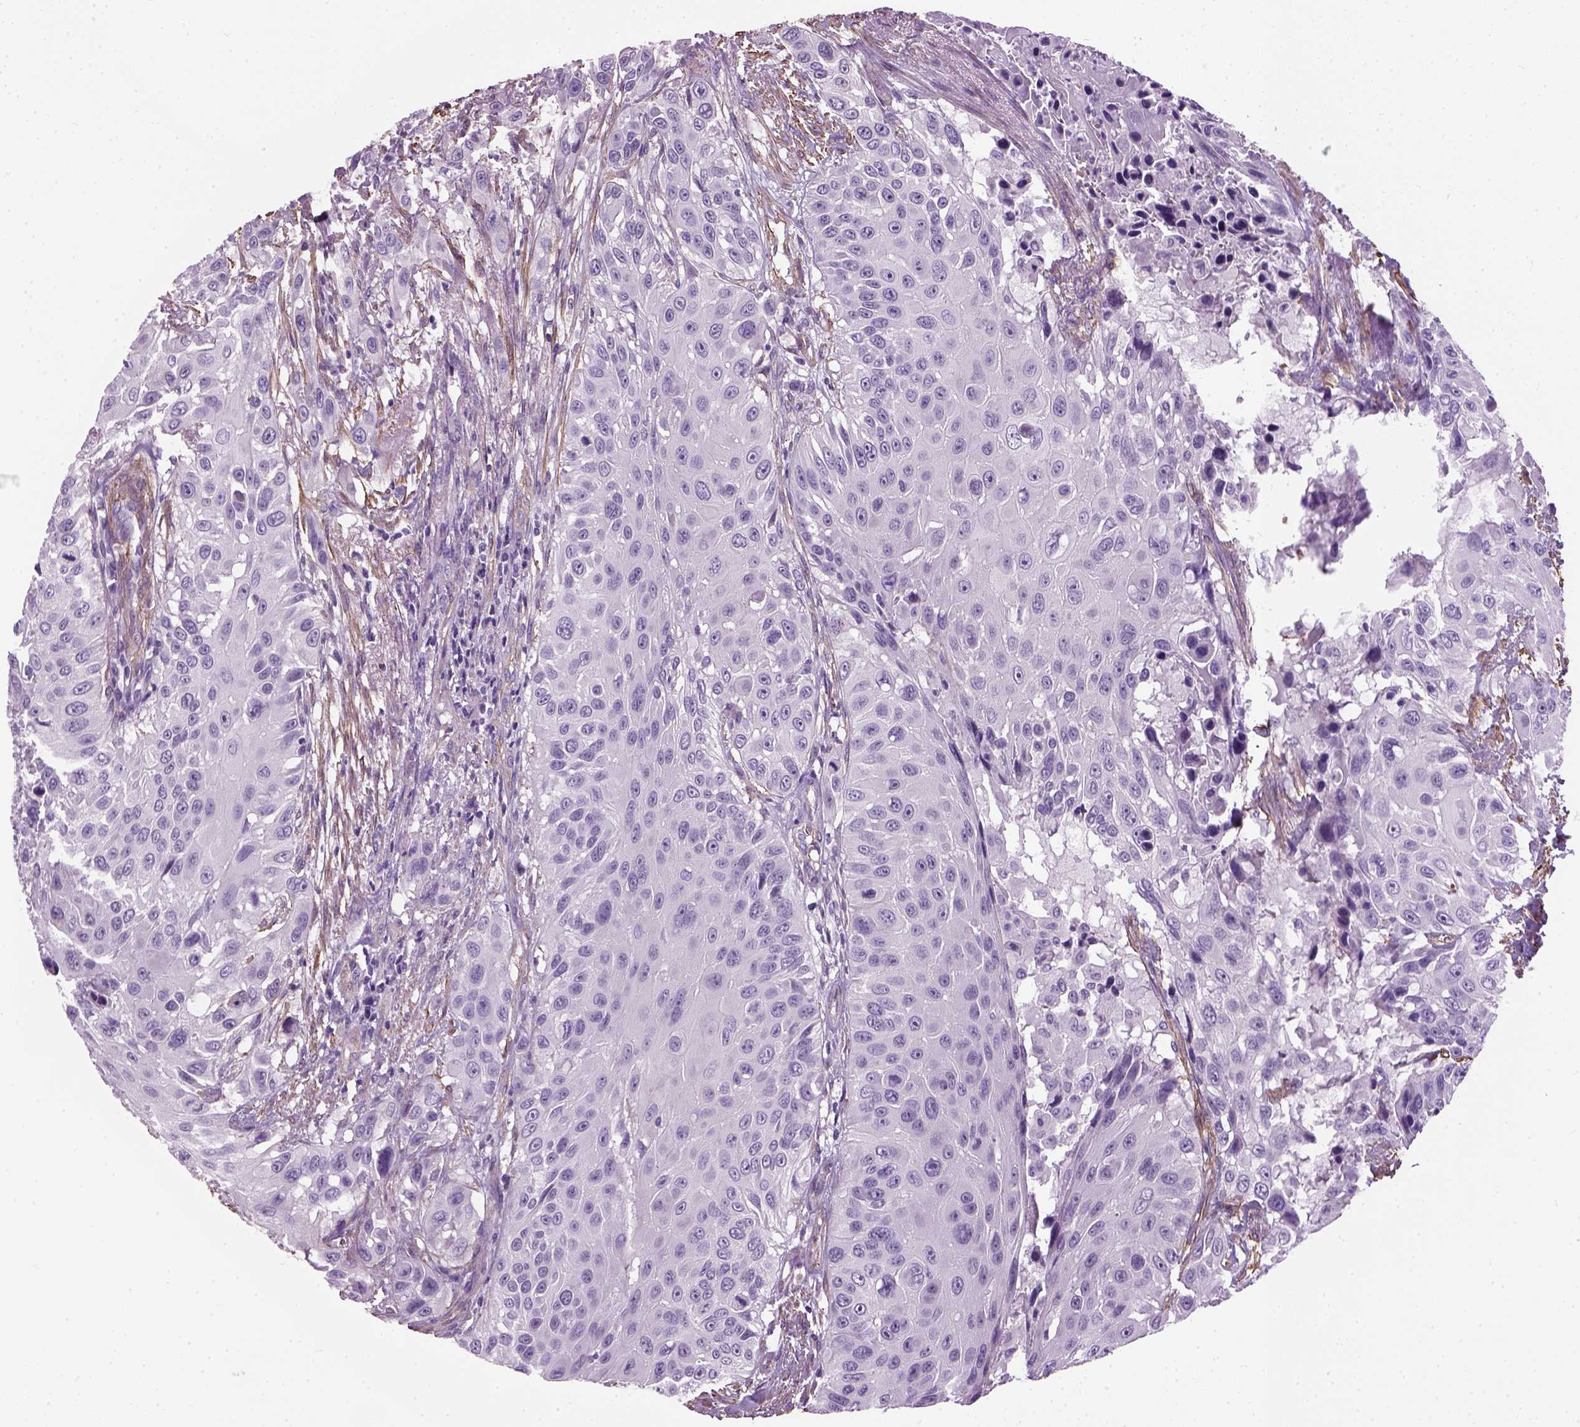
{"staining": {"intensity": "negative", "quantity": "none", "location": "none"}, "tissue": "urothelial cancer", "cell_type": "Tumor cells", "image_type": "cancer", "snomed": [{"axis": "morphology", "description": "Urothelial carcinoma, NOS"}, {"axis": "topography", "description": "Urinary bladder"}], "caption": "Immunohistochemistry (IHC) photomicrograph of neoplastic tissue: human transitional cell carcinoma stained with DAB shows no significant protein positivity in tumor cells.", "gene": "FAM161A", "patient": {"sex": "male", "age": 55}}